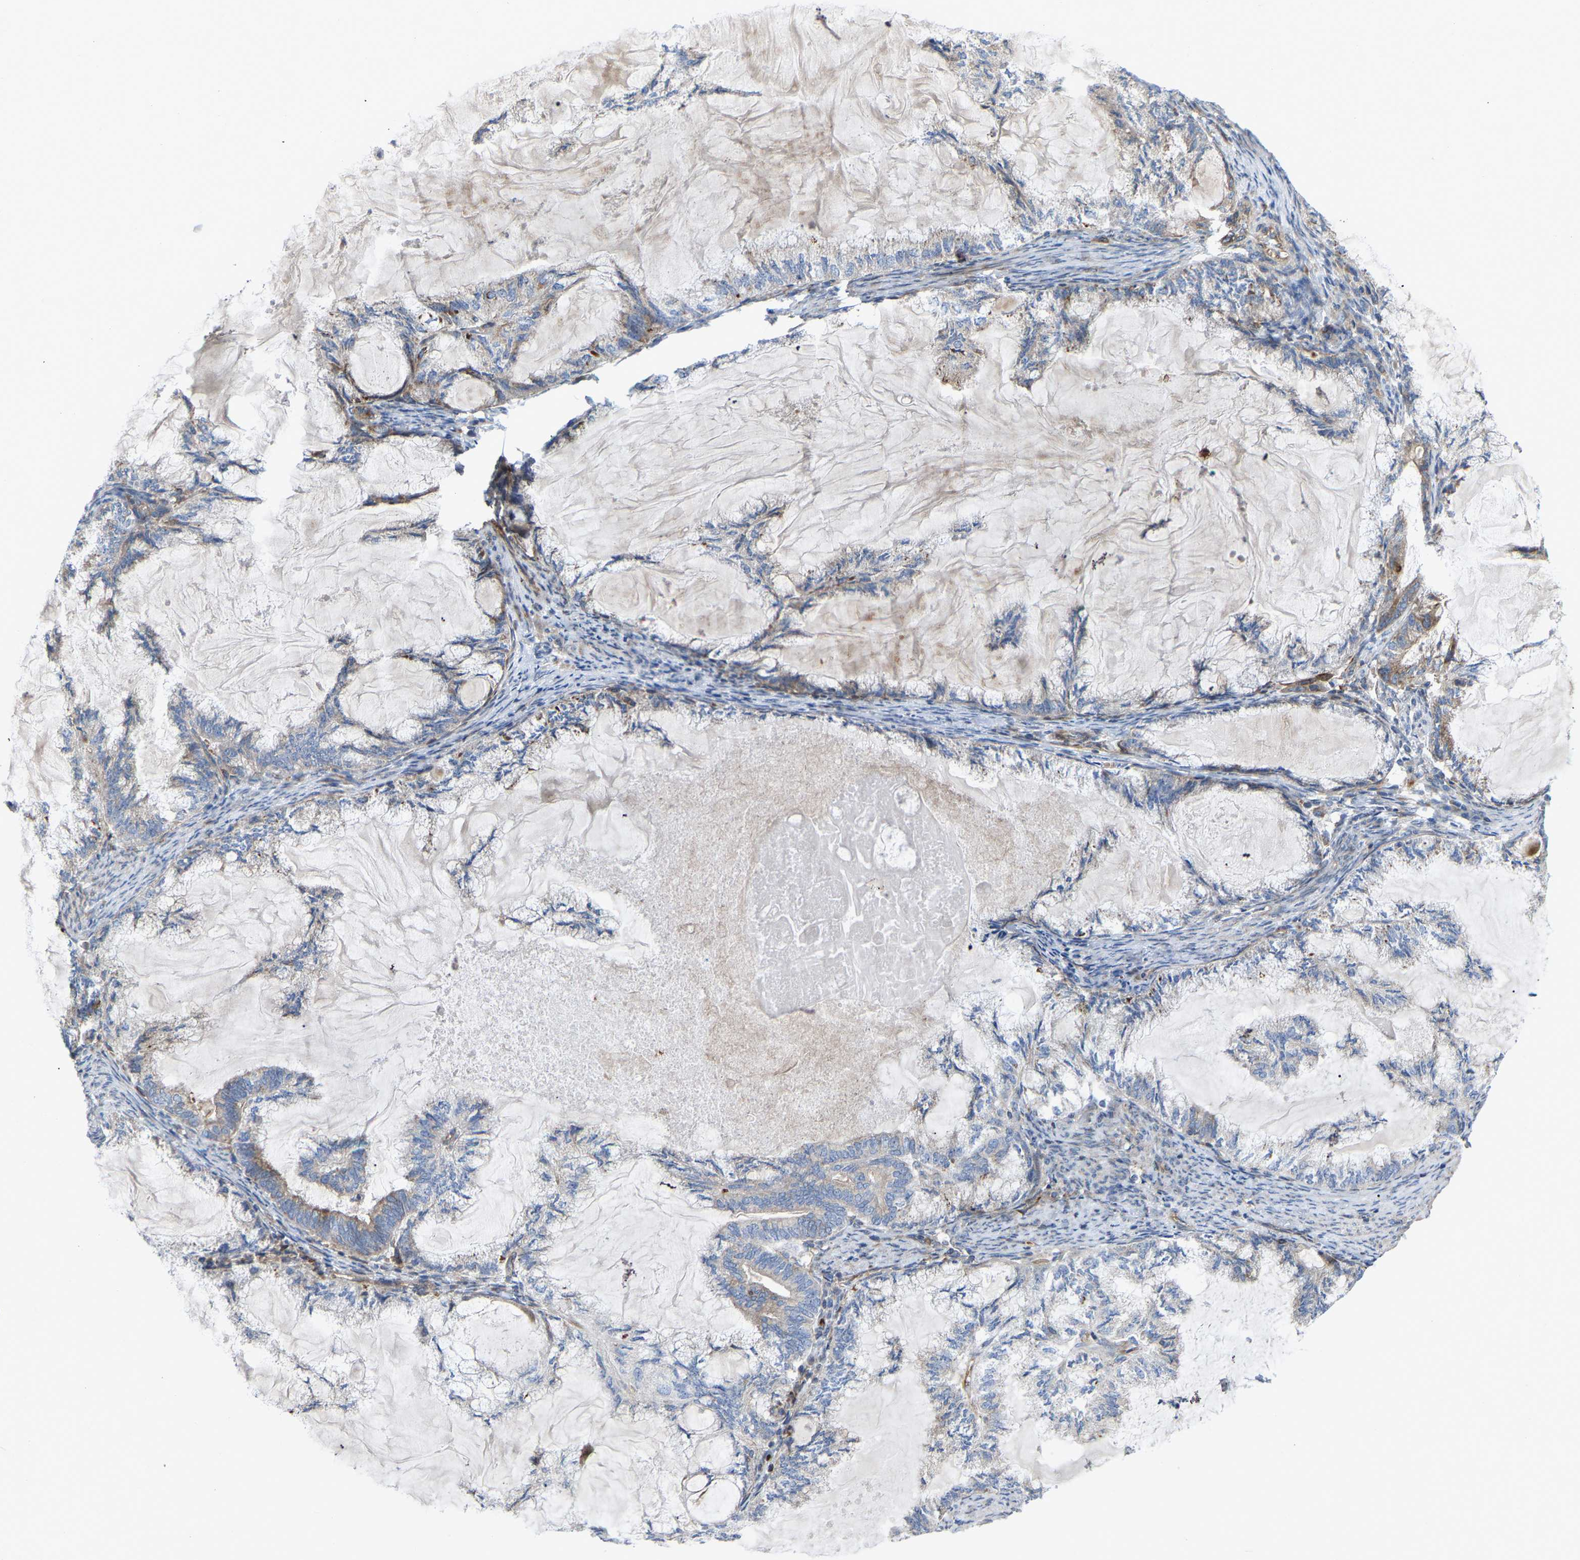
{"staining": {"intensity": "negative", "quantity": "none", "location": "none"}, "tissue": "endometrial cancer", "cell_type": "Tumor cells", "image_type": "cancer", "snomed": [{"axis": "morphology", "description": "Adenocarcinoma, NOS"}, {"axis": "topography", "description": "Endometrium"}], "caption": "The photomicrograph exhibits no significant expression in tumor cells of adenocarcinoma (endometrial).", "gene": "TOR1B", "patient": {"sex": "female", "age": 86}}